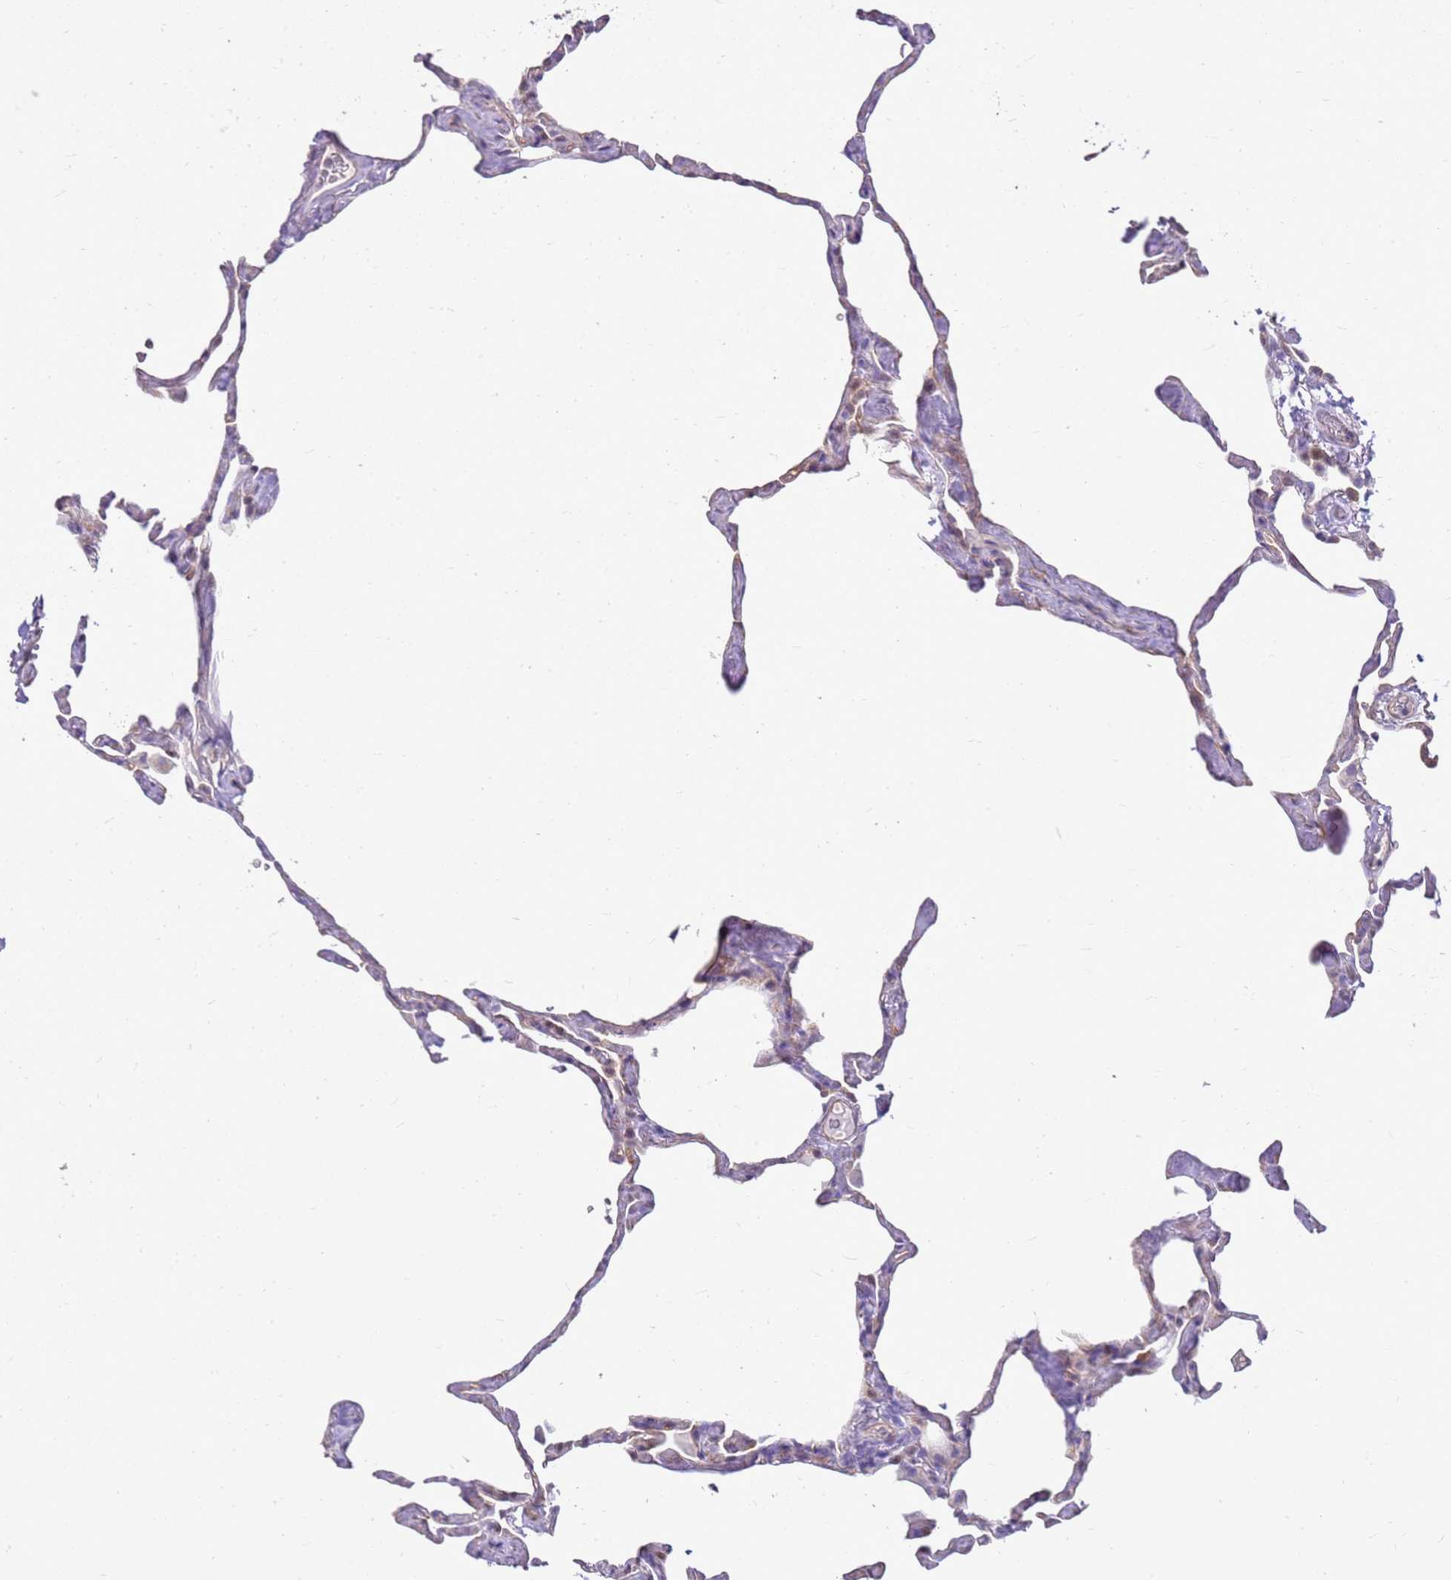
{"staining": {"intensity": "negative", "quantity": "none", "location": "none"}, "tissue": "lung", "cell_type": "Alveolar cells", "image_type": "normal", "snomed": [{"axis": "morphology", "description": "Normal tissue, NOS"}, {"axis": "topography", "description": "Lung"}], "caption": "This is a image of immunohistochemistry staining of unremarkable lung, which shows no staining in alveolar cells. Nuclei are stained in blue.", "gene": "SULT1E1", "patient": {"sex": "male", "age": 65}}